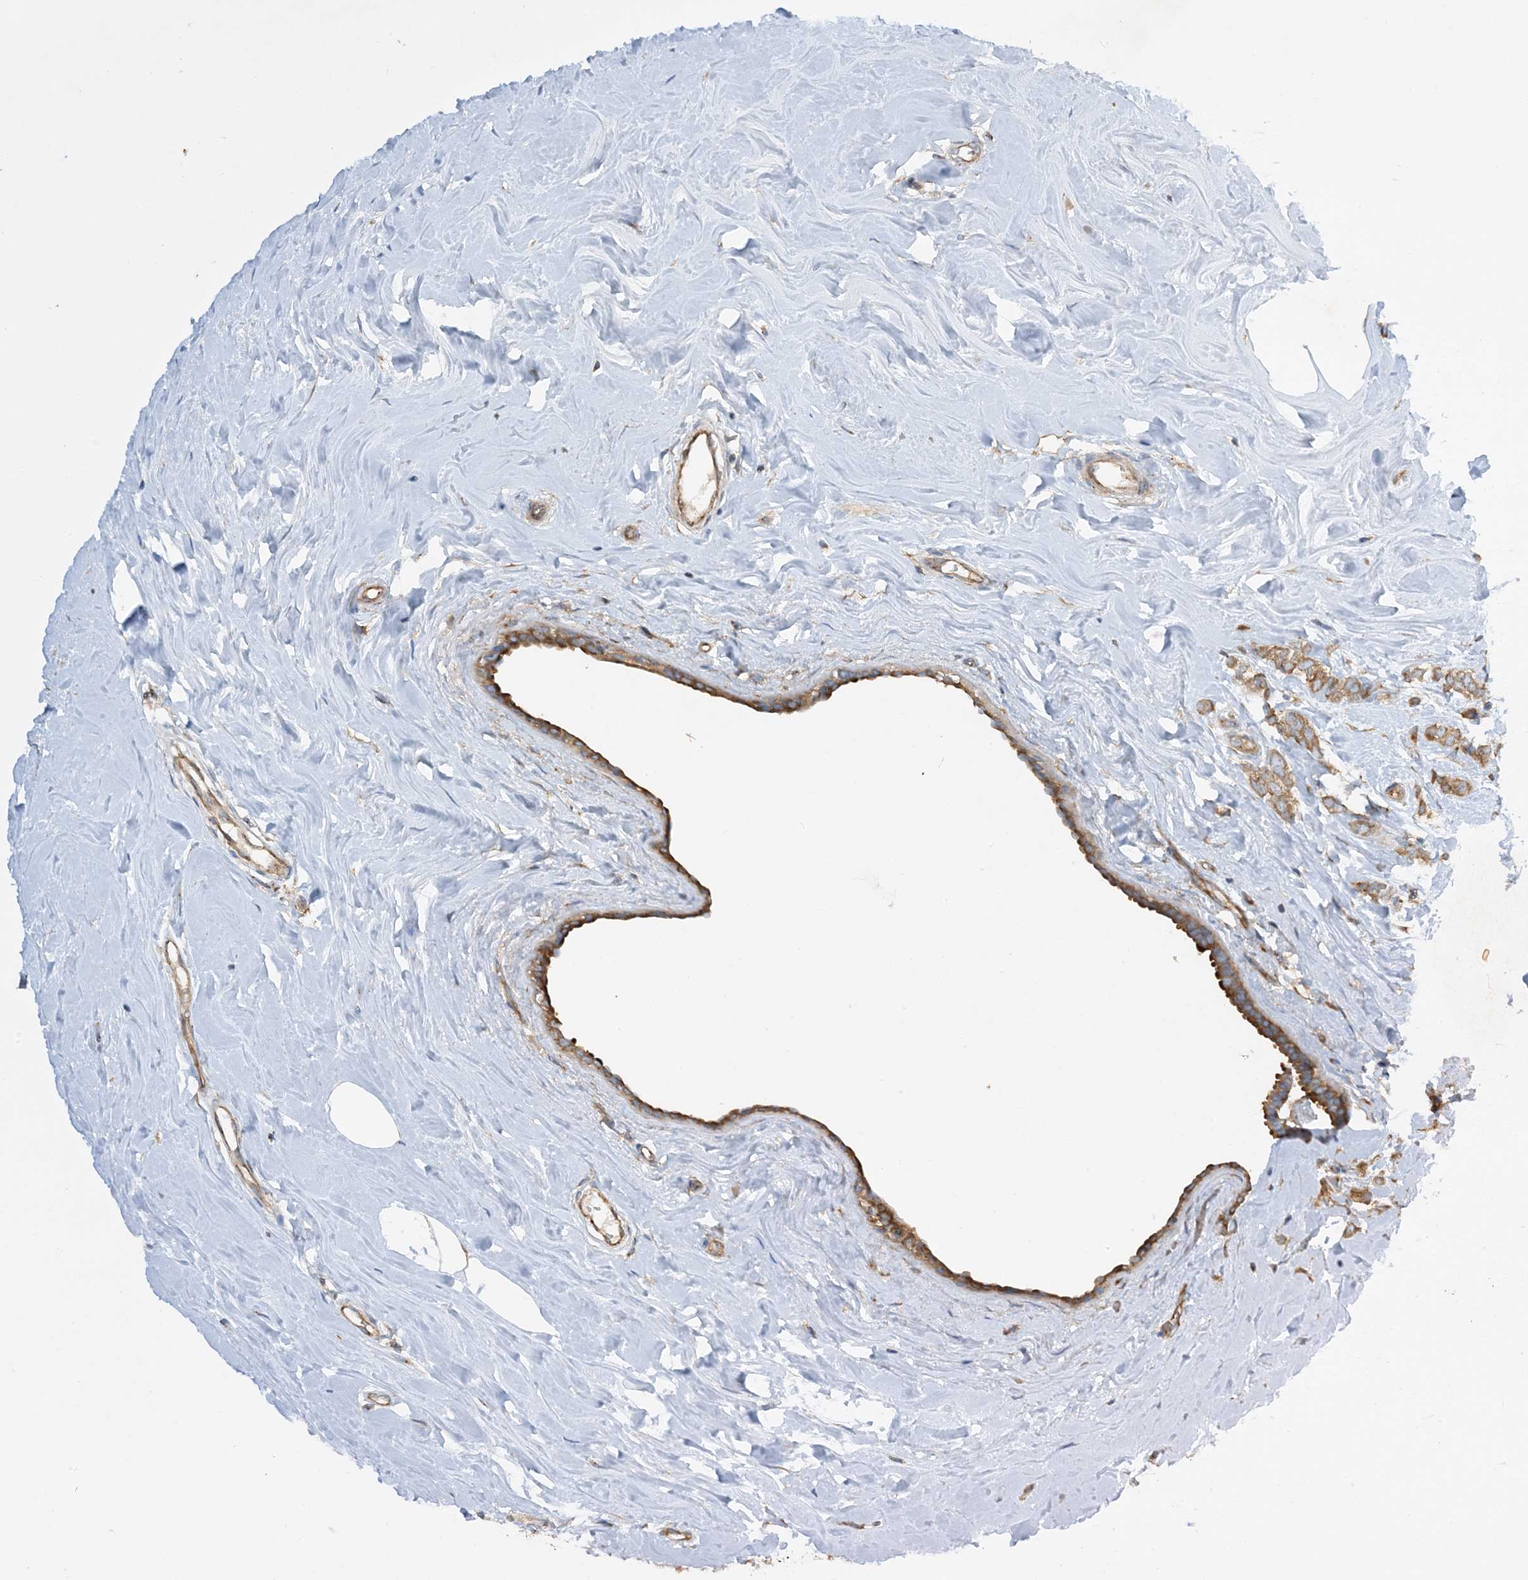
{"staining": {"intensity": "moderate", "quantity": ">75%", "location": "cytoplasmic/membranous"}, "tissue": "breast cancer", "cell_type": "Tumor cells", "image_type": "cancer", "snomed": [{"axis": "morphology", "description": "Lobular carcinoma"}, {"axis": "topography", "description": "Breast"}], "caption": "Human breast cancer stained for a protein (brown) reveals moderate cytoplasmic/membranous positive staining in about >75% of tumor cells.", "gene": "SIDT1", "patient": {"sex": "female", "age": 47}}